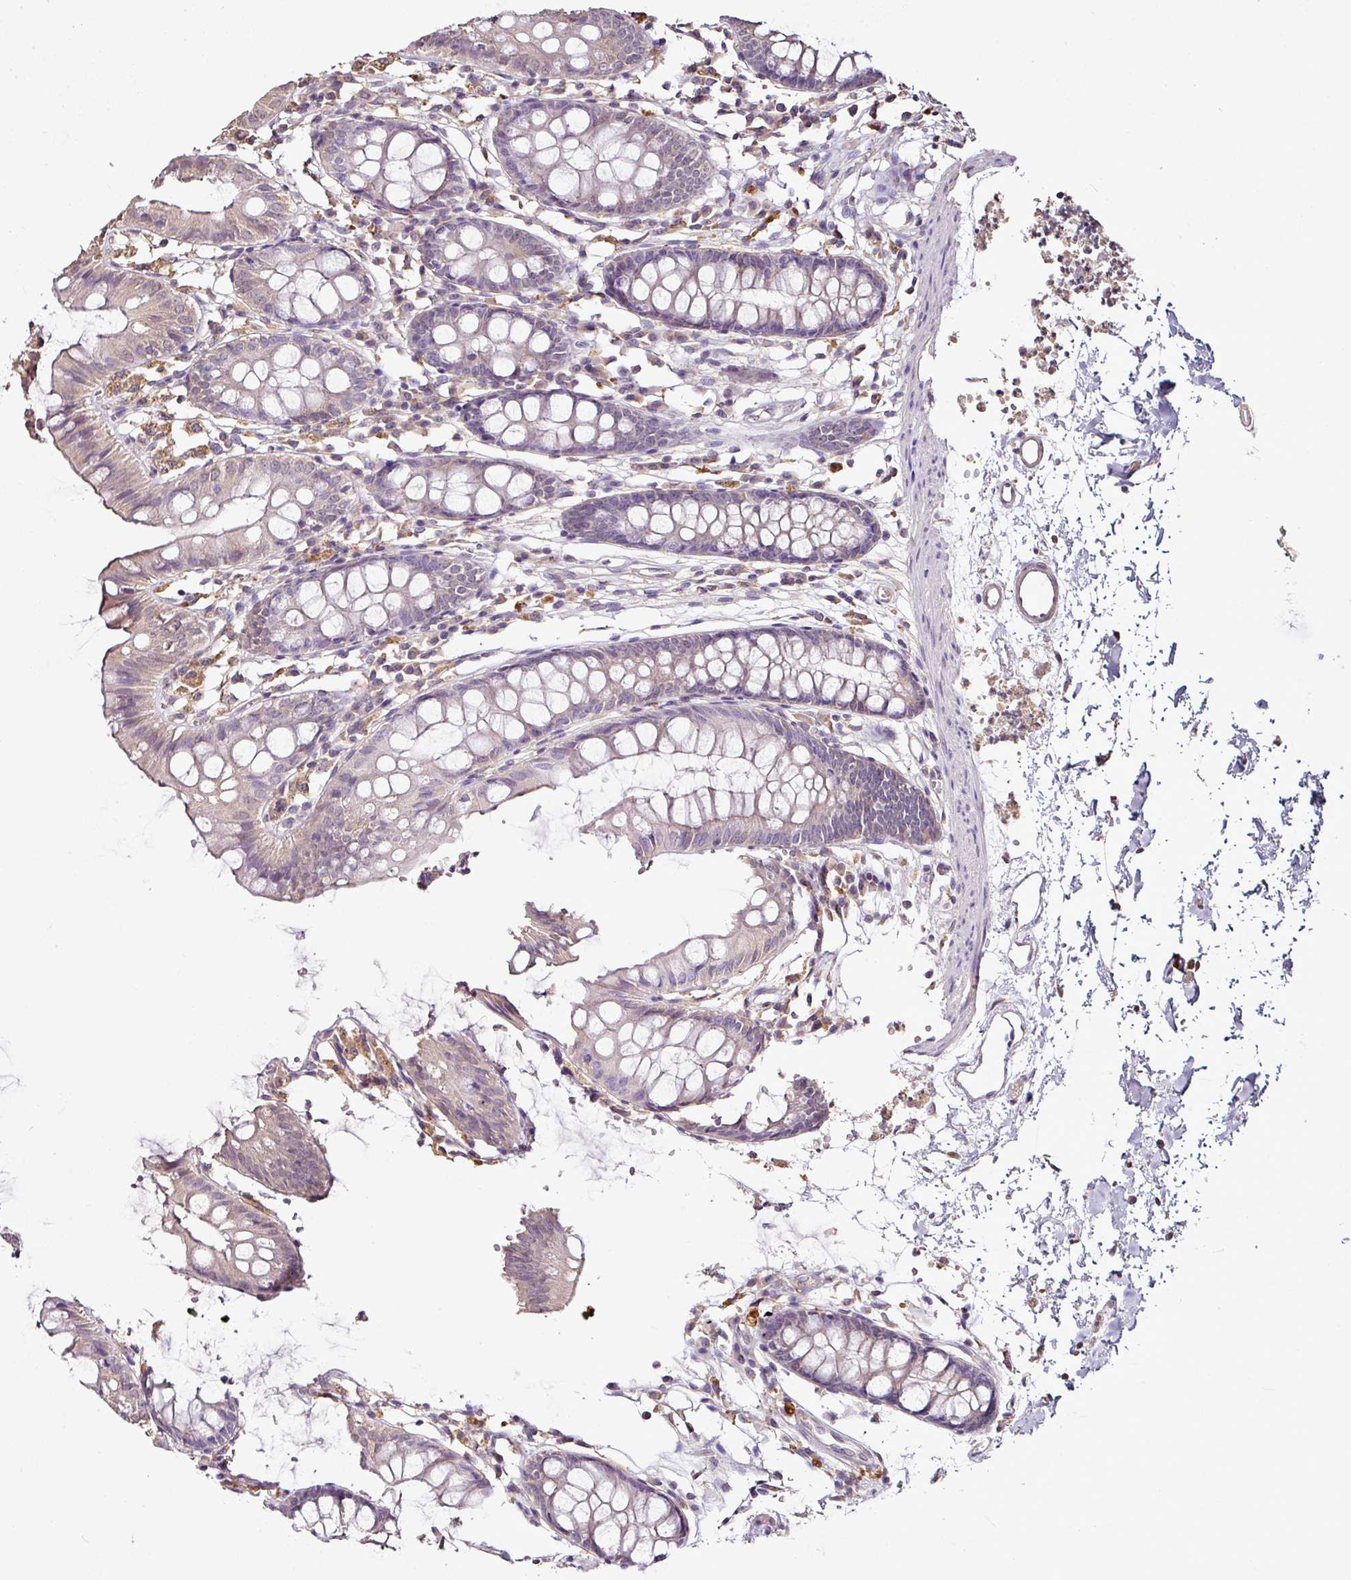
{"staining": {"intensity": "weak", "quantity": ">75%", "location": "cytoplasmic/membranous"}, "tissue": "colon", "cell_type": "Endothelial cells", "image_type": "normal", "snomed": [{"axis": "morphology", "description": "Normal tissue, NOS"}, {"axis": "topography", "description": "Colon"}], "caption": "Immunohistochemical staining of normal human colon demonstrates >75% levels of weak cytoplasmic/membranous protein positivity in approximately >75% of endothelial cells.", "gene": "RPL38", "patient": {"sex": "female", "age": 84}}